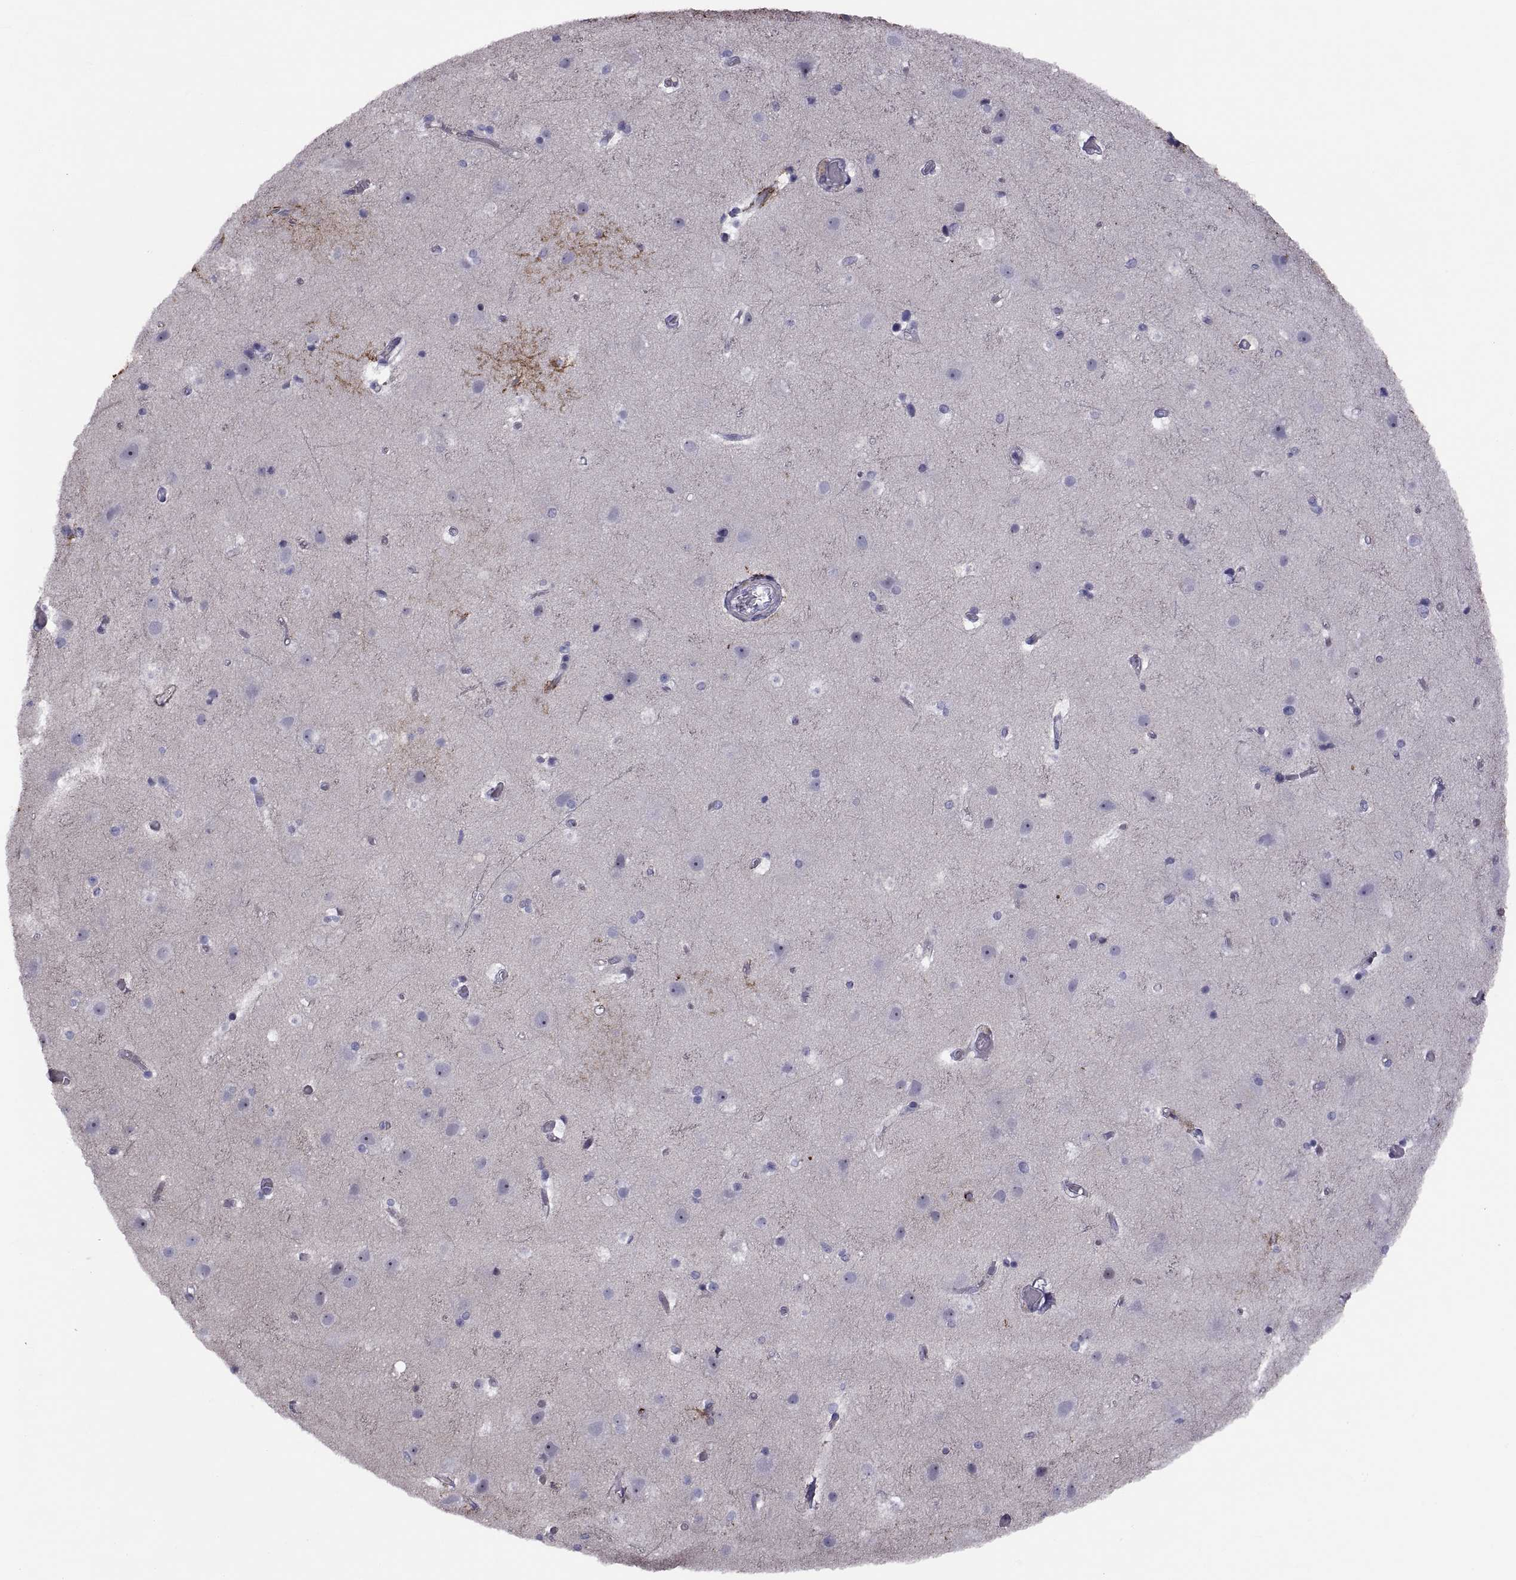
{"staining": {"intensity": "strong", "quantity": "25%-75%", "location": "cytoplasmic/membranous"}, "tissue": "cerebral cortex", "cell_type": "Endothelial cells", "image_type": "normal", "snomed": [{"axis": "morphology", "description": "Normal tissue, NOS"}, {"axis": "topography", "description": "Cerebral cortex"}], "caption": "IHC histopathology image of benign cerebral cortex: human cerebral cortex stained using immunohistochemistry demonstrates high levels of strong protein expression localized specifically in the cytoplasmic/membranous of endothelial cells, appearing as a cytoplasmic/membranous brown color.", "gene": "TMEM158", "patient": {"sex": "female", "age": 52}}